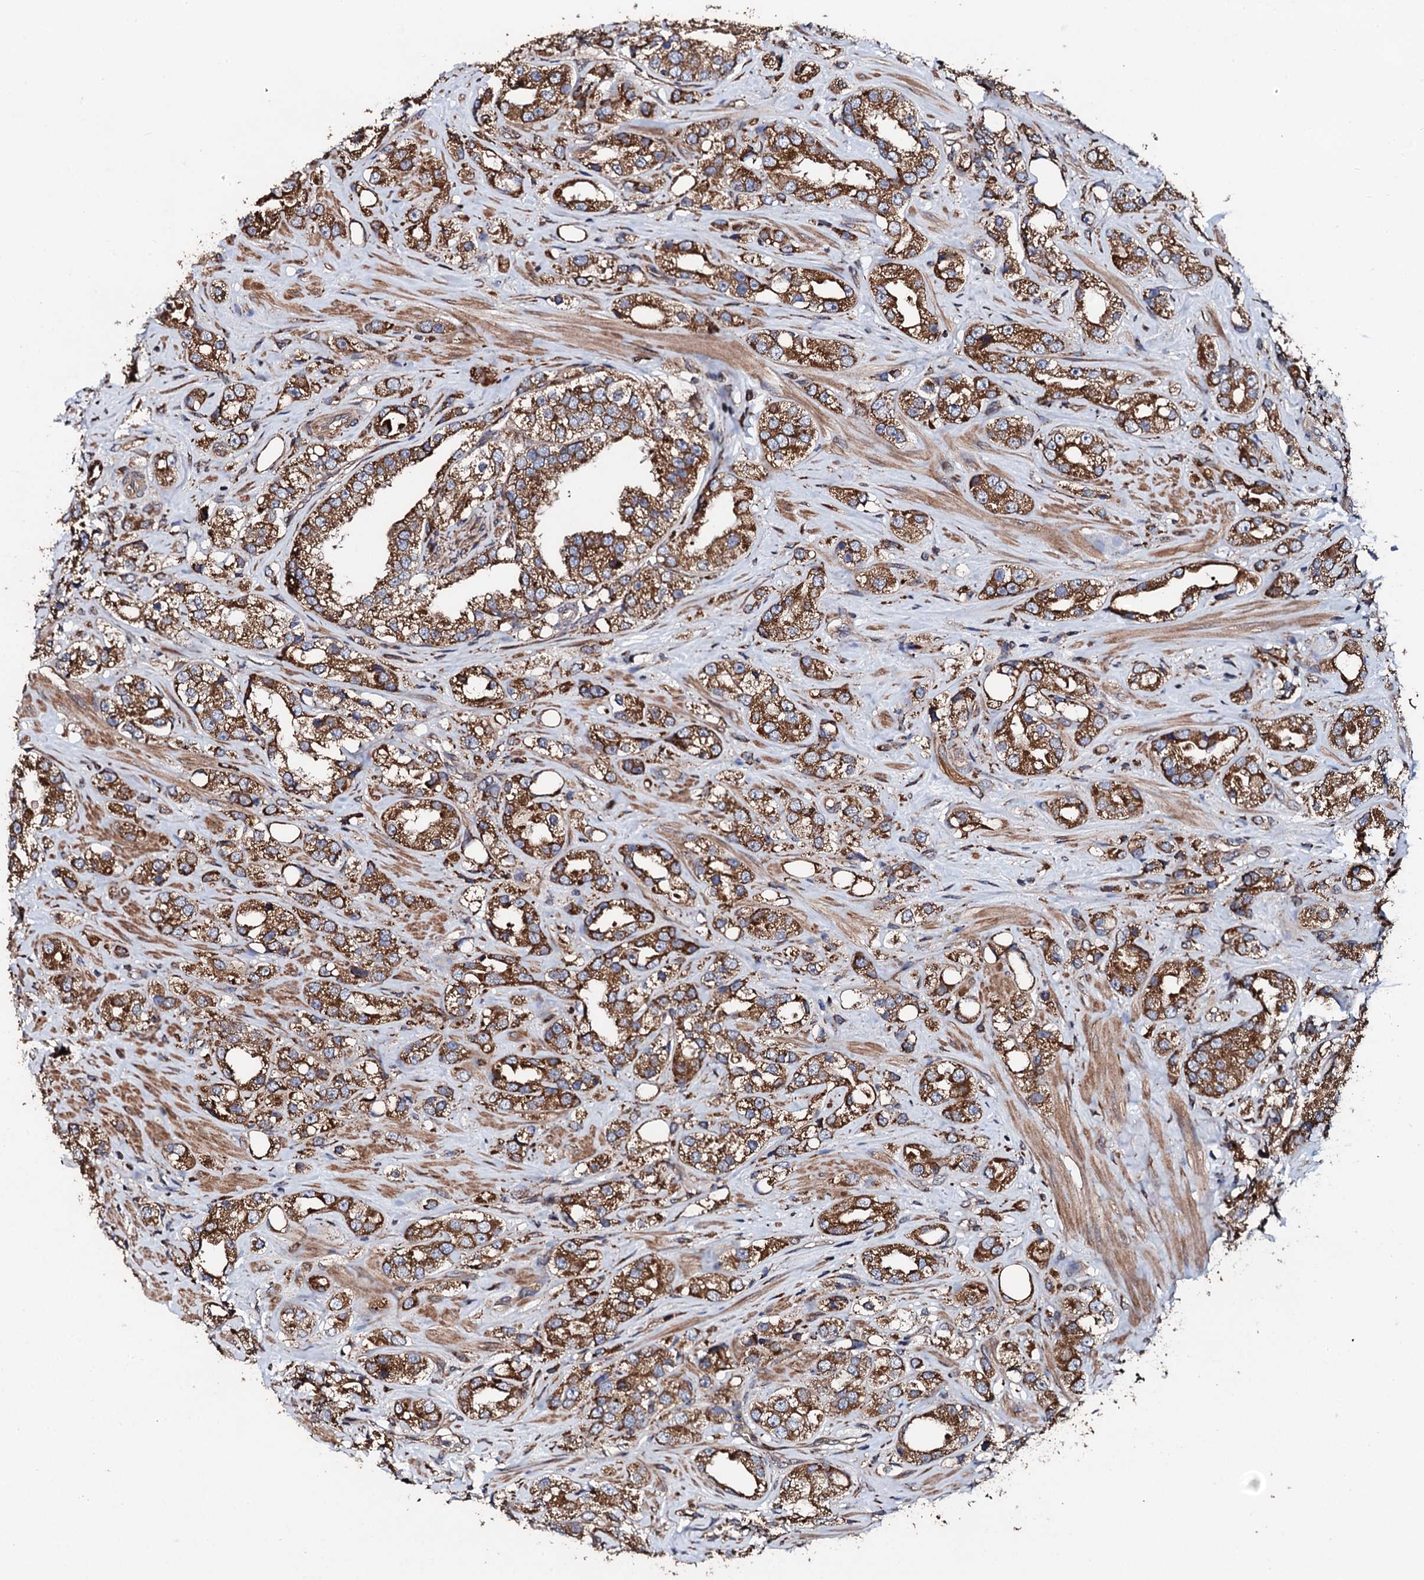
{"staining": {"intensity": "strong", "quantity": ">75%", "location": "cytoplasmic/membranous"}, "tissue": "prostate cancer", "cell_type": "Tumor cells", "image_type": "cancer", "snomed": [{"axis": "morphology", "description": "Adenocarcinoma, NOS"}, {"axis": "topography", "description": "Prostate"}], "caption": "A brown stain labels strong cytoplasmic/membranous staining of a protein in human prostate adenocarcinoma tumor cells.", "gene": "CKAP5", "patient": {"sex": "male", "age": 79}}